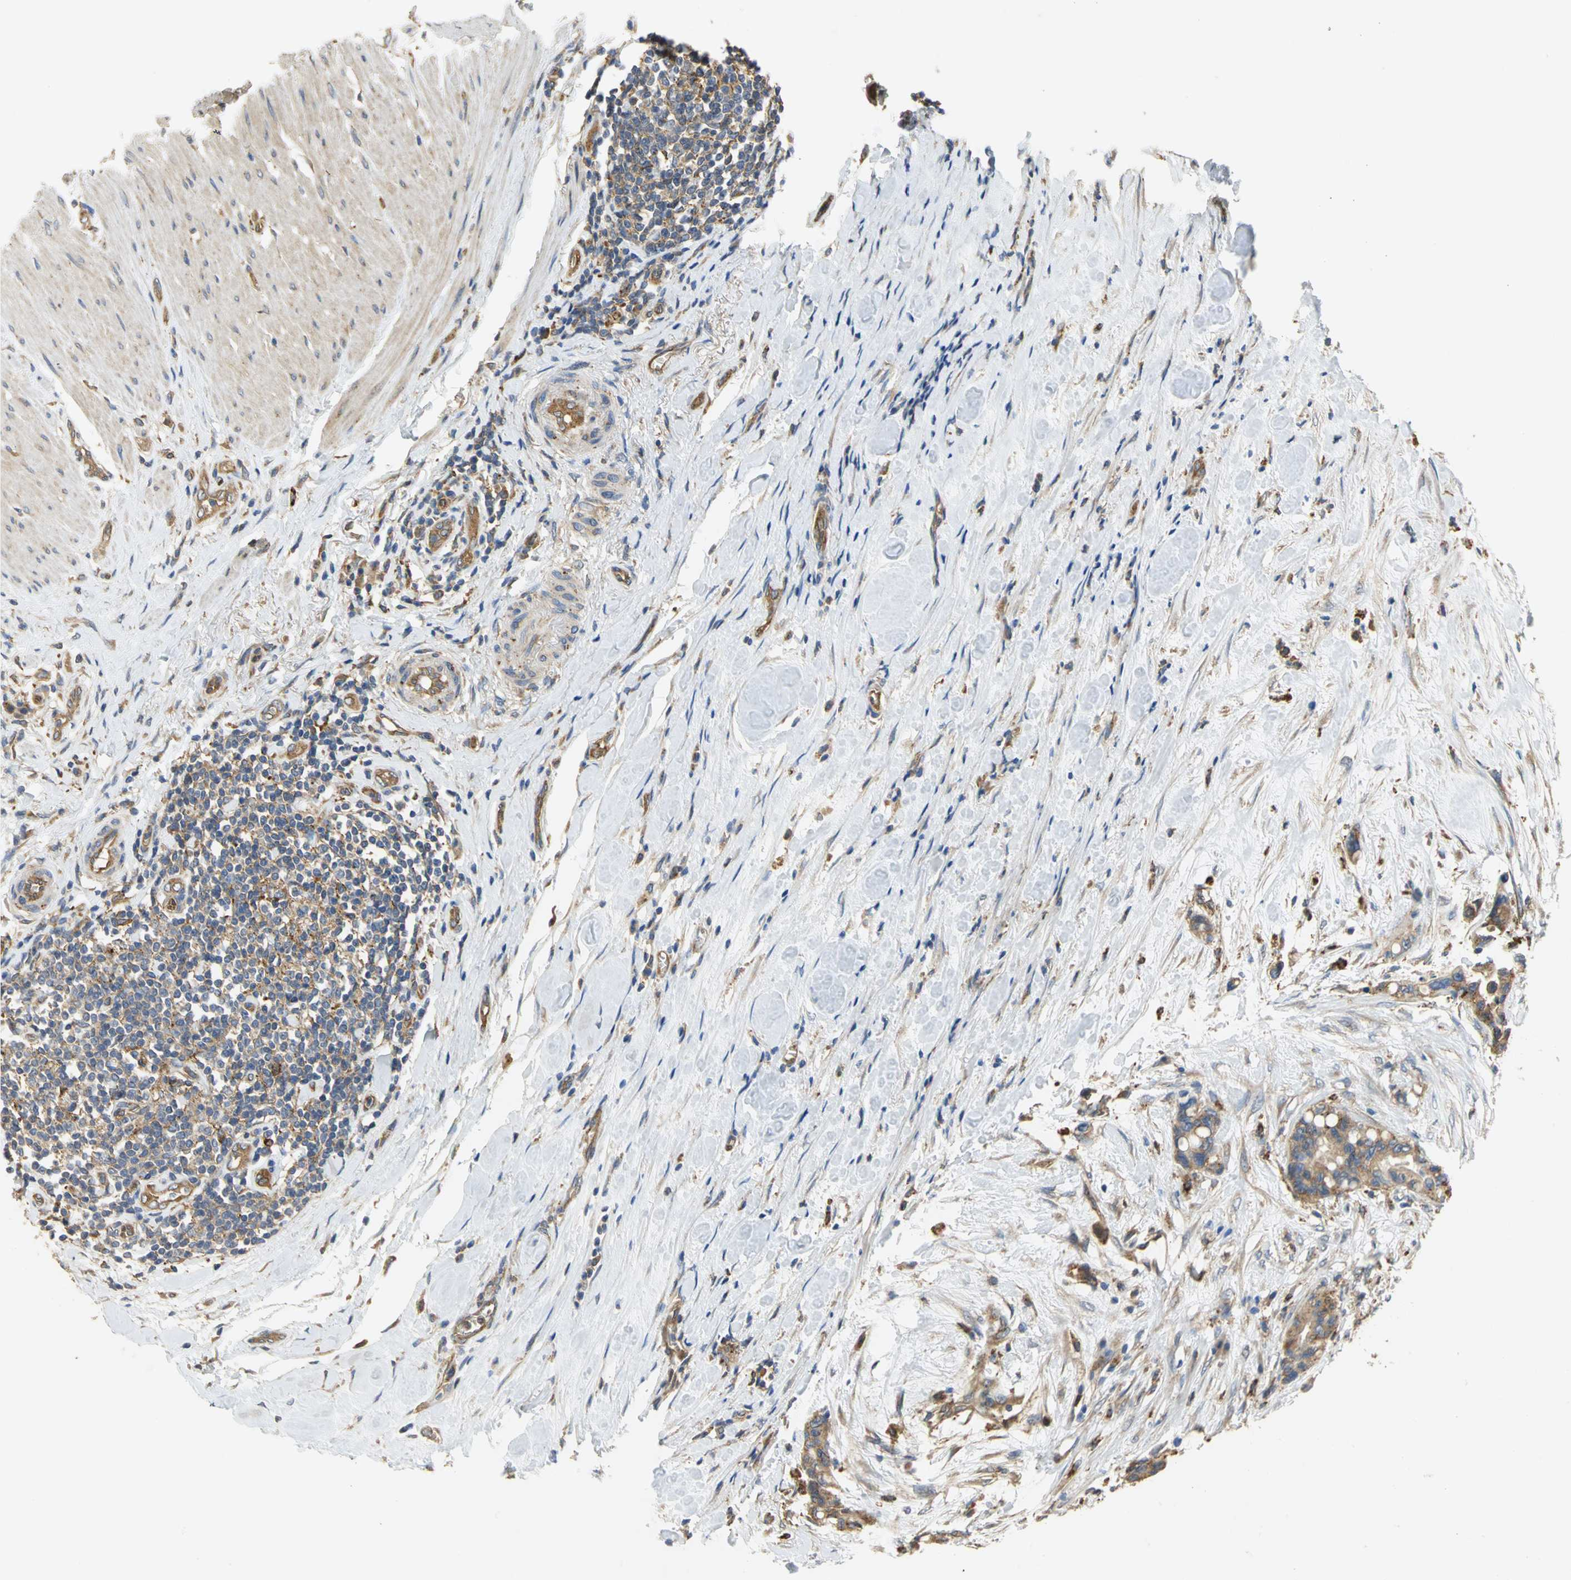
{"staining": {"intensity": "moderate", "quantity": ">75%", "location": "cytoplasmic/membranous"}, "tissue": "colorectal cancer", "cell_type": "Tumor cells", "image_type": "cancer", "snomed": [{"axis": "morphology", "description": "Adenocarcinoma, NOS"}, {"axis": "topography", "description": "Colon"}], "caption": "Human colorectal cancer stained with a brown dye demonstrates moderate cytoplasmic/membranous positive expression in approximately >75% of tumor cells.", "gene": "DIAPH2", "patient": {"sex": "male", "age": 82}}